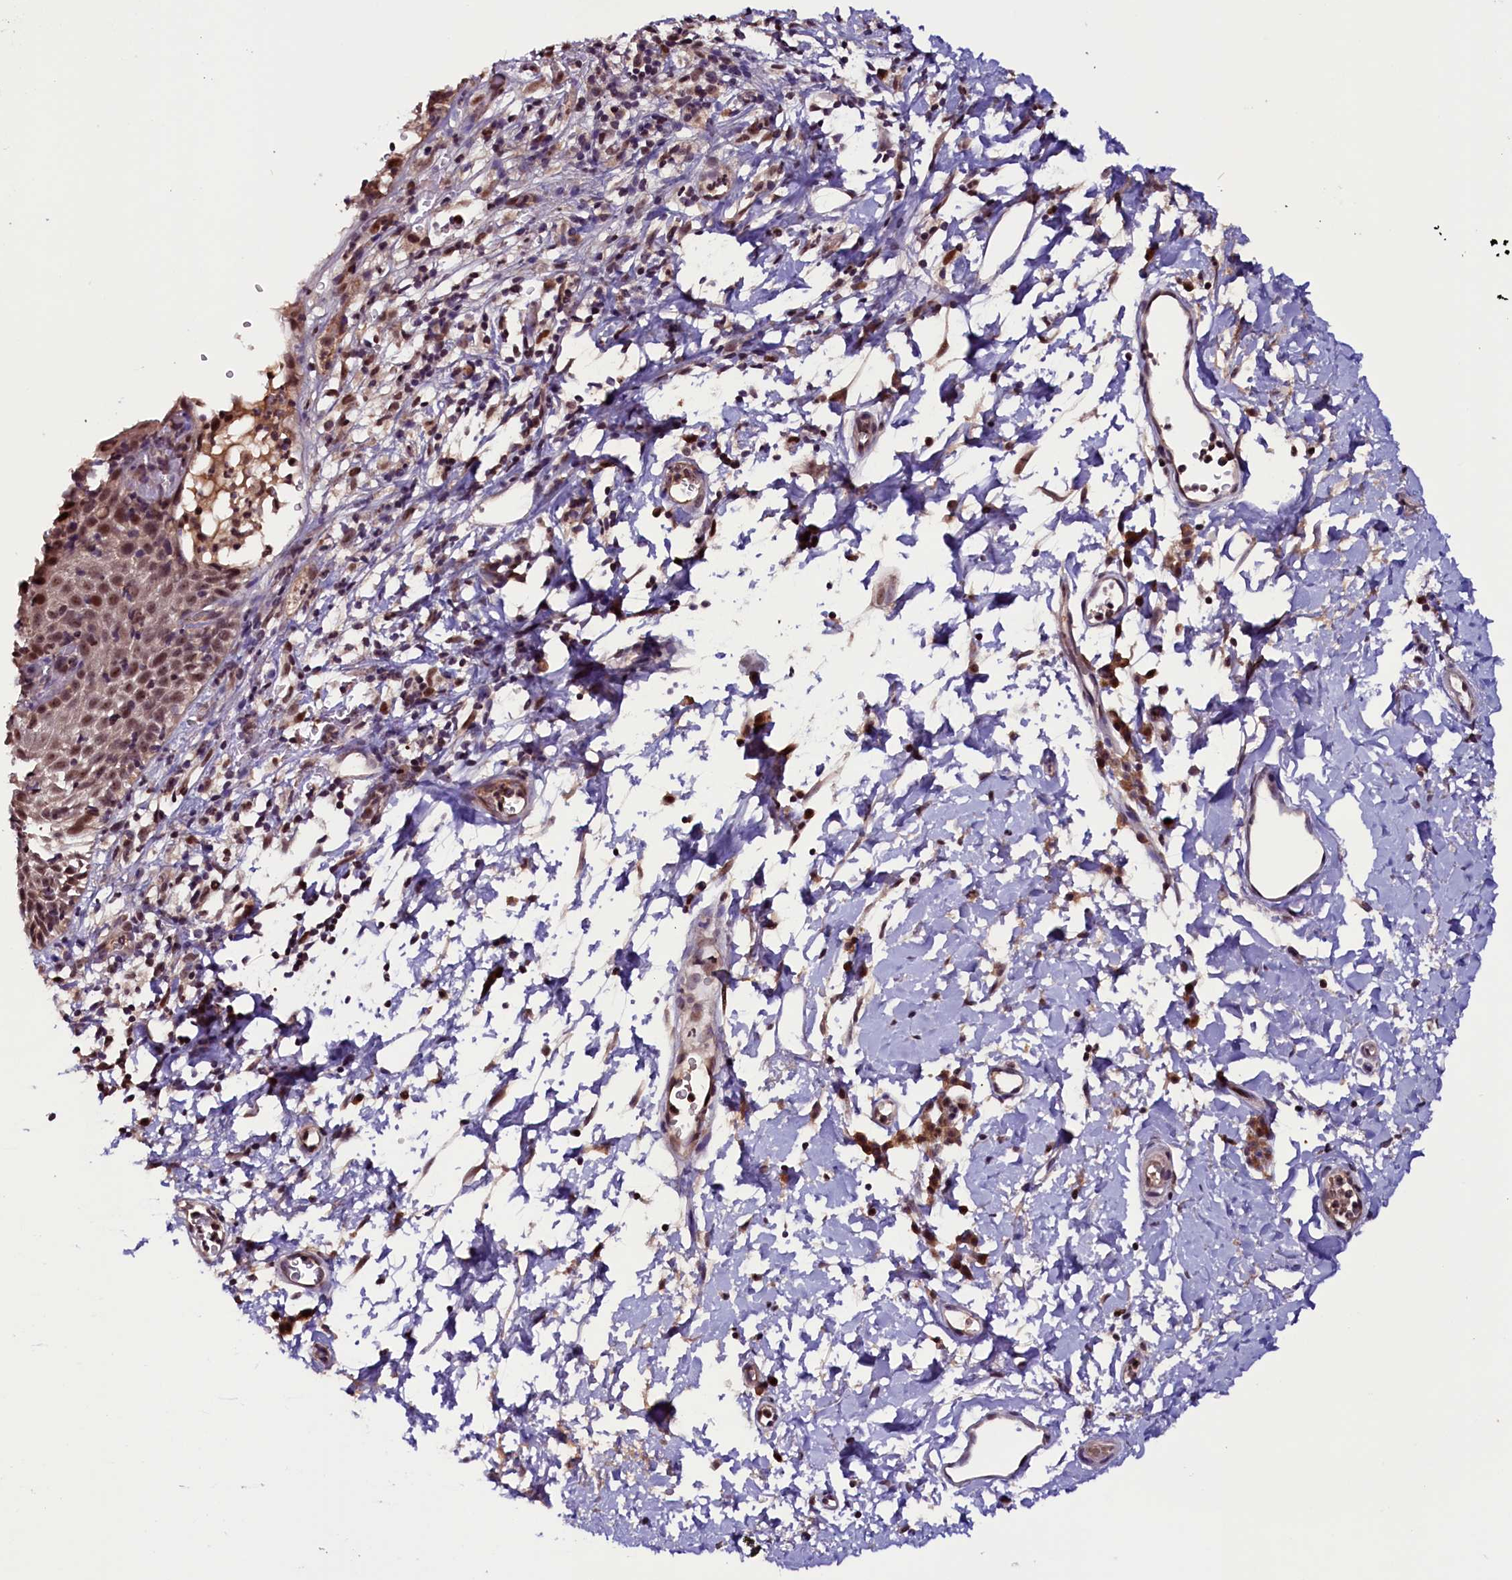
{"staining": {"intensity": "moderate", "quantity": ">75%", "location": "nuclear"}, "tissue": "skin", "cell_type": "Epidermal cells", "image_type": "normal", "snomed": [{"axis": "morphology", "description": "Normal tissue, NOS"}, {"axis": "topography", "description": "Vulva"}], "caption": "Immunohistochemistry (IHC) (DAB (3,3'-diaminobenzidine)) staining of normal human skin displays moderate nuclear protein expression in approximately >75% of epidermal cells.", "gene": "RNMT", "patient": {"sex": "female", "age": 68}}